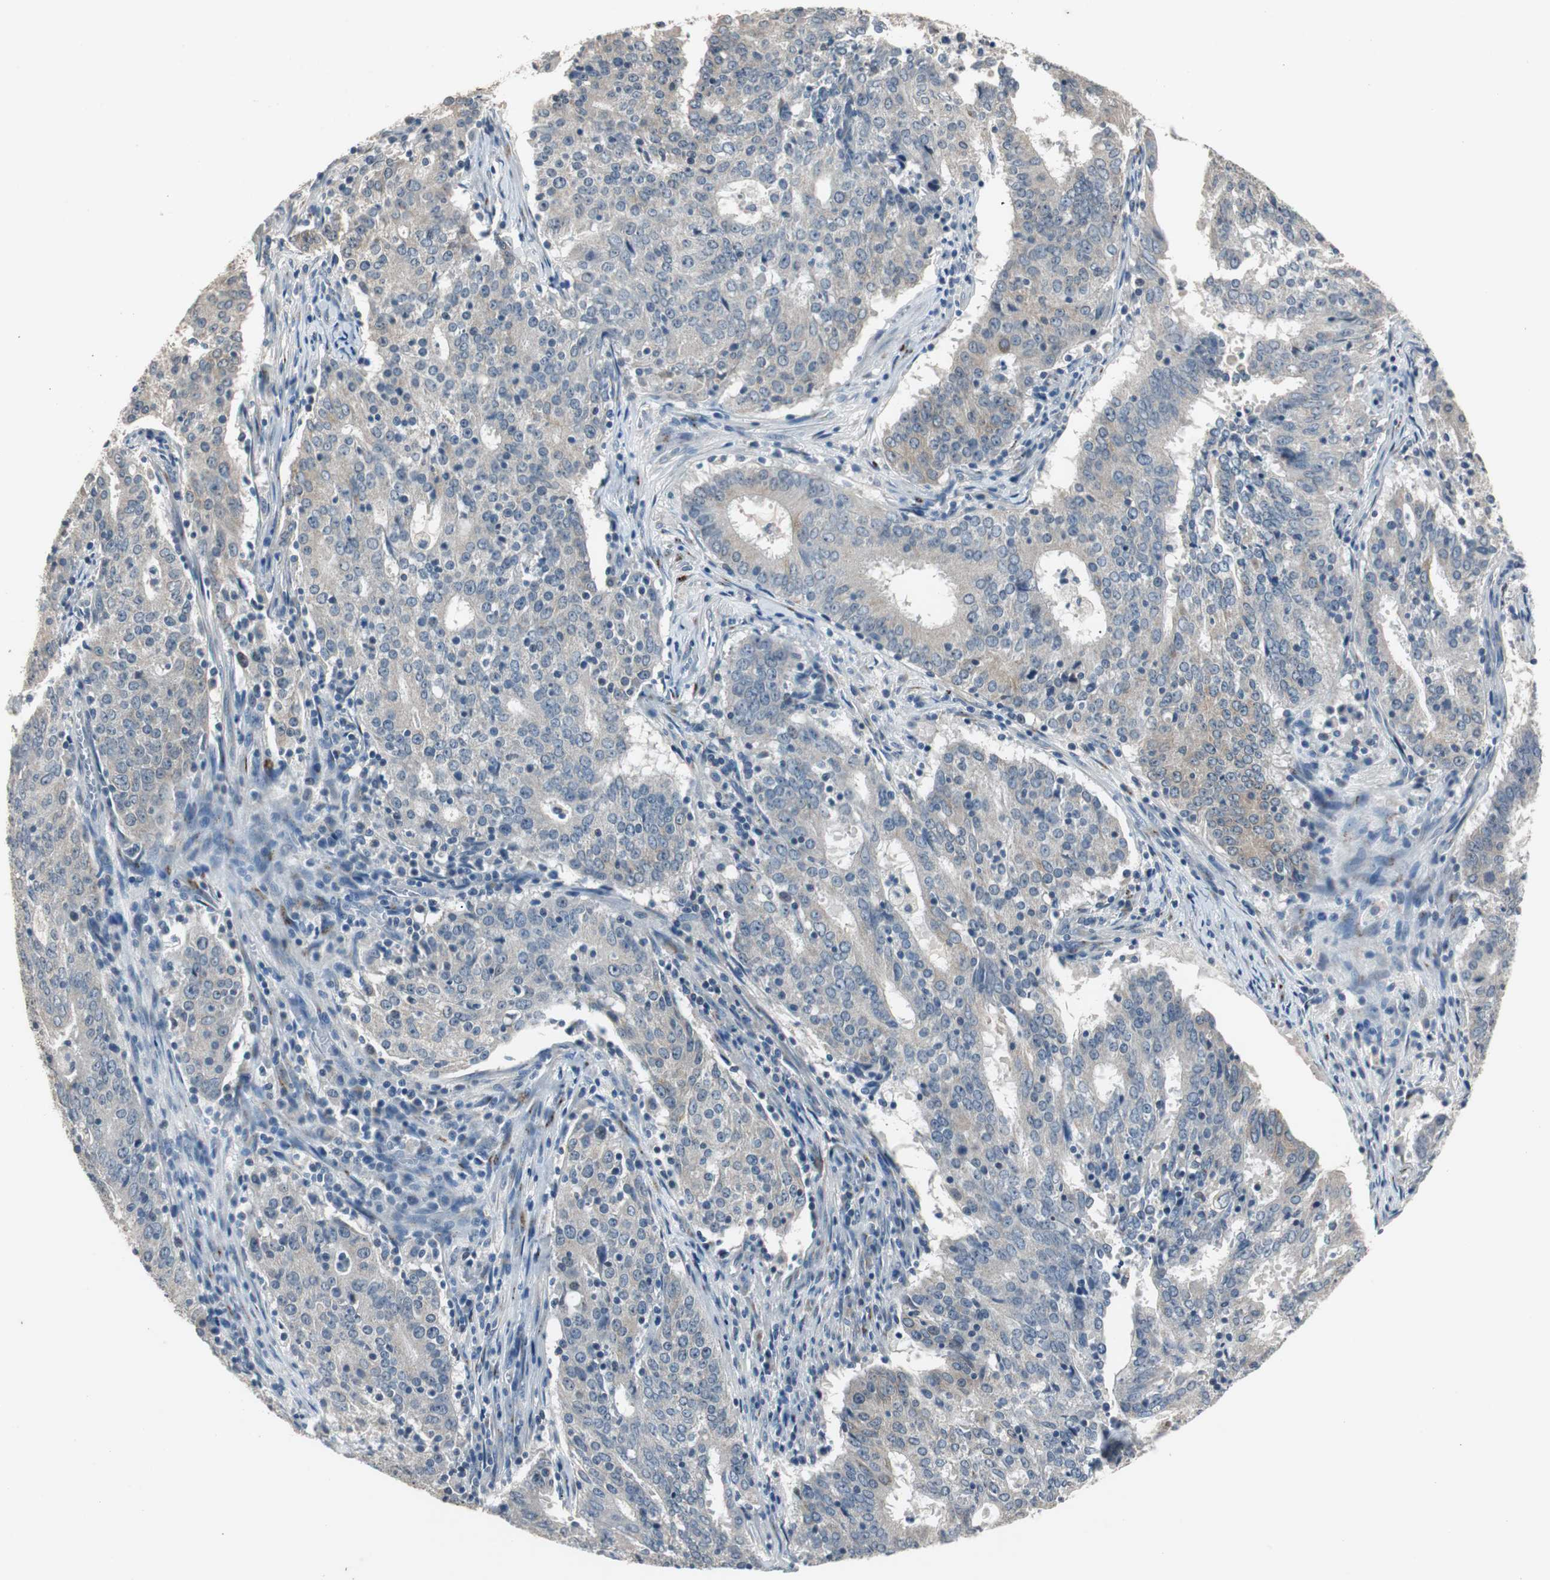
{"staining": {"intensity": "weak", "quantity": "25%-75%", "location": "cytoplasmic/membranous"}, "tissue": "cervical cancer", "cell_type": "Tumor cells", "image_type": "cancer", "snomed": [{"axis": "morphology", "description": "Adenocarcinoma, NOS"}, {"axis": "topography", "description": "Cervix"}], "caption": "The histopathology image shows a brown stain indicating the presence of a protein in the cytoplasmic/membranous of tumor cells in cervical cancer.", "gene": "PCYT1B", "patient": {"sex": "female", "age": 44}}